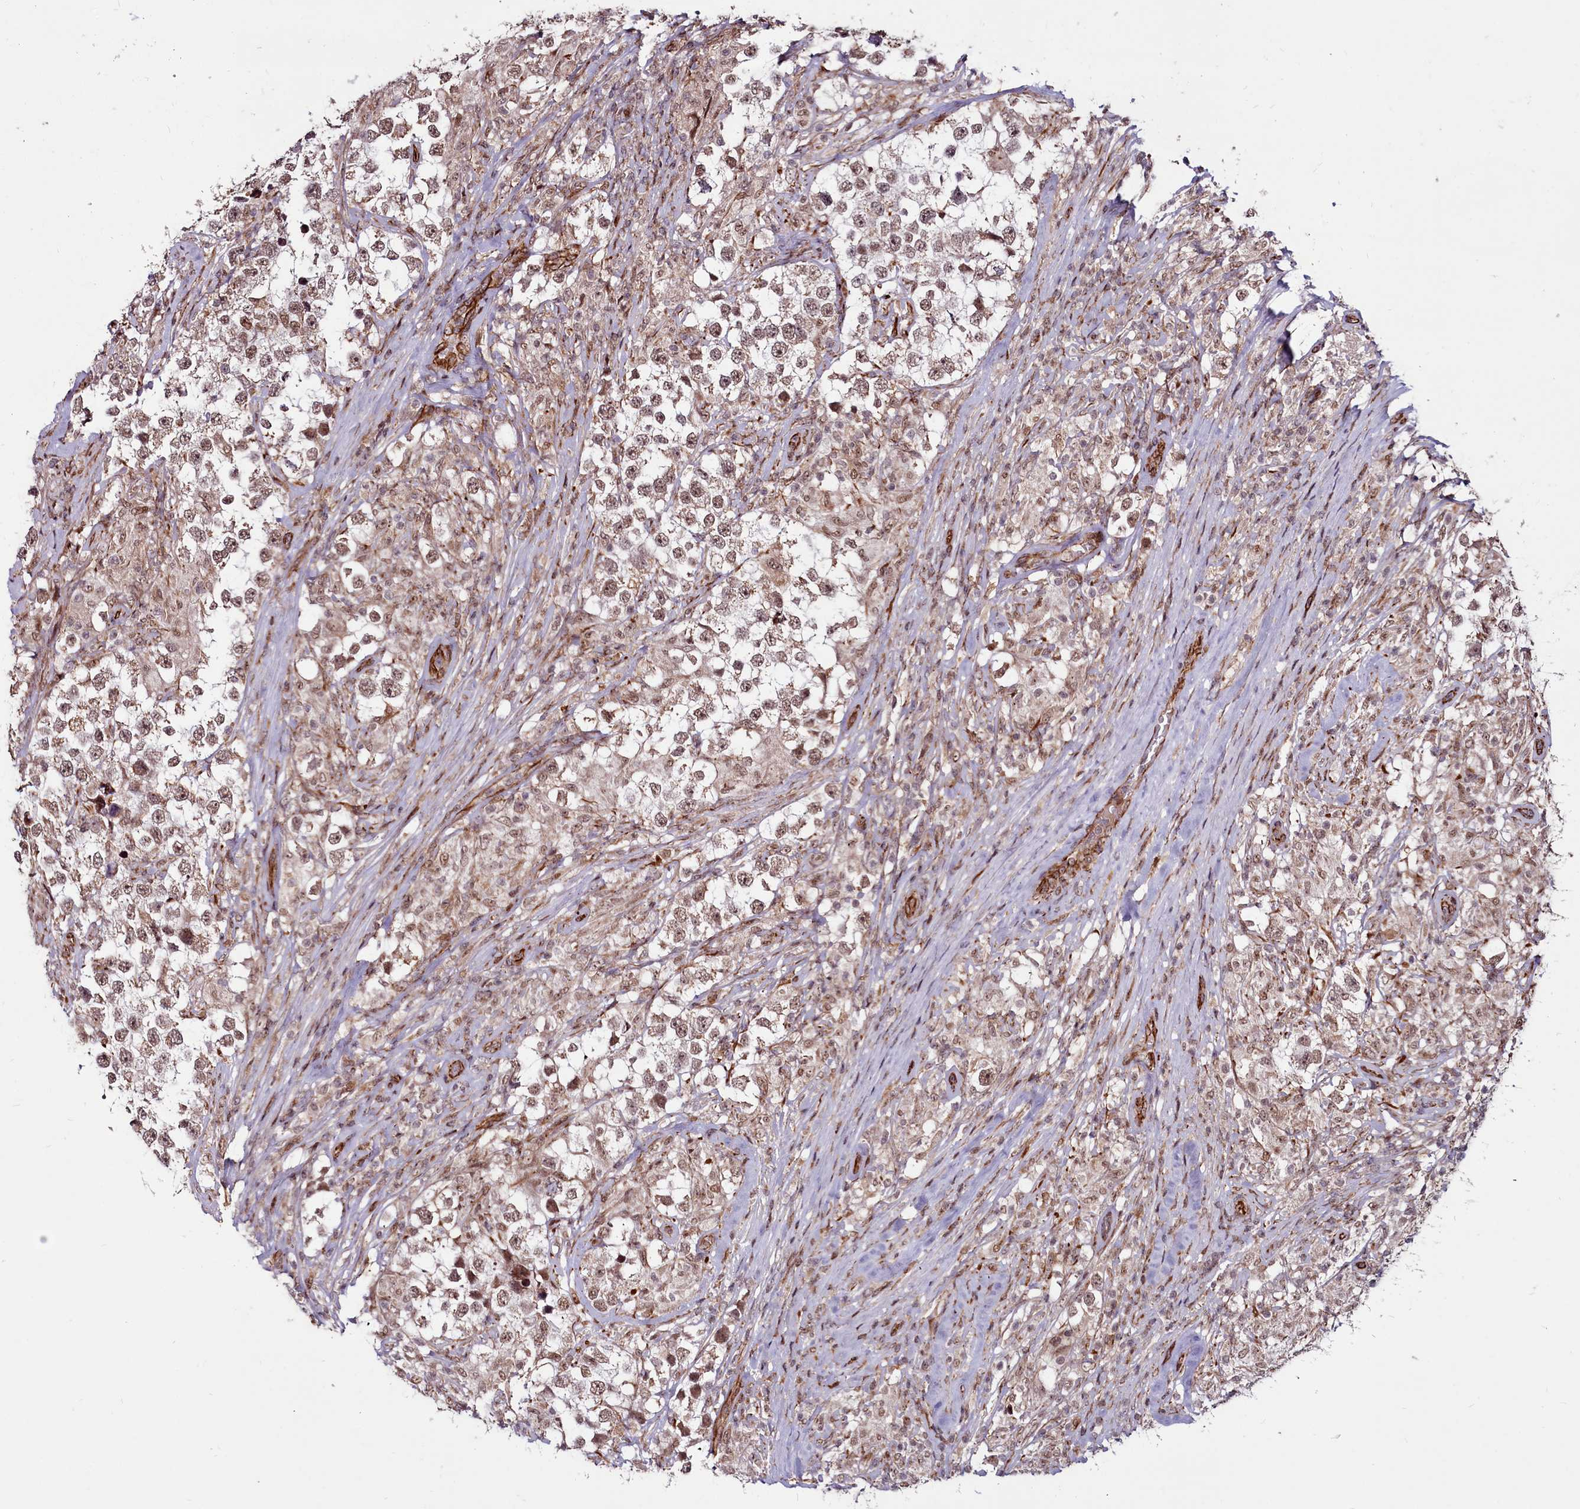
{"staining": {"intensity": "moderate", "quantity": ">75%", "location": "nuclear"}, "tissue": "testis cancer", "cell_type": "Tumor cells", "image_type": "cancer", "snomed": [{"axis": "morphology", "description": "Seminoma, NOS"}, {"axis": "topography", "description": "Testis"}], "caption": "Testis cancer (seminoma) stained with a protein marker shows moderate staining in tumor cells.", "gene": "CLK3", "patient": {"sex": "male", "age": 46}}